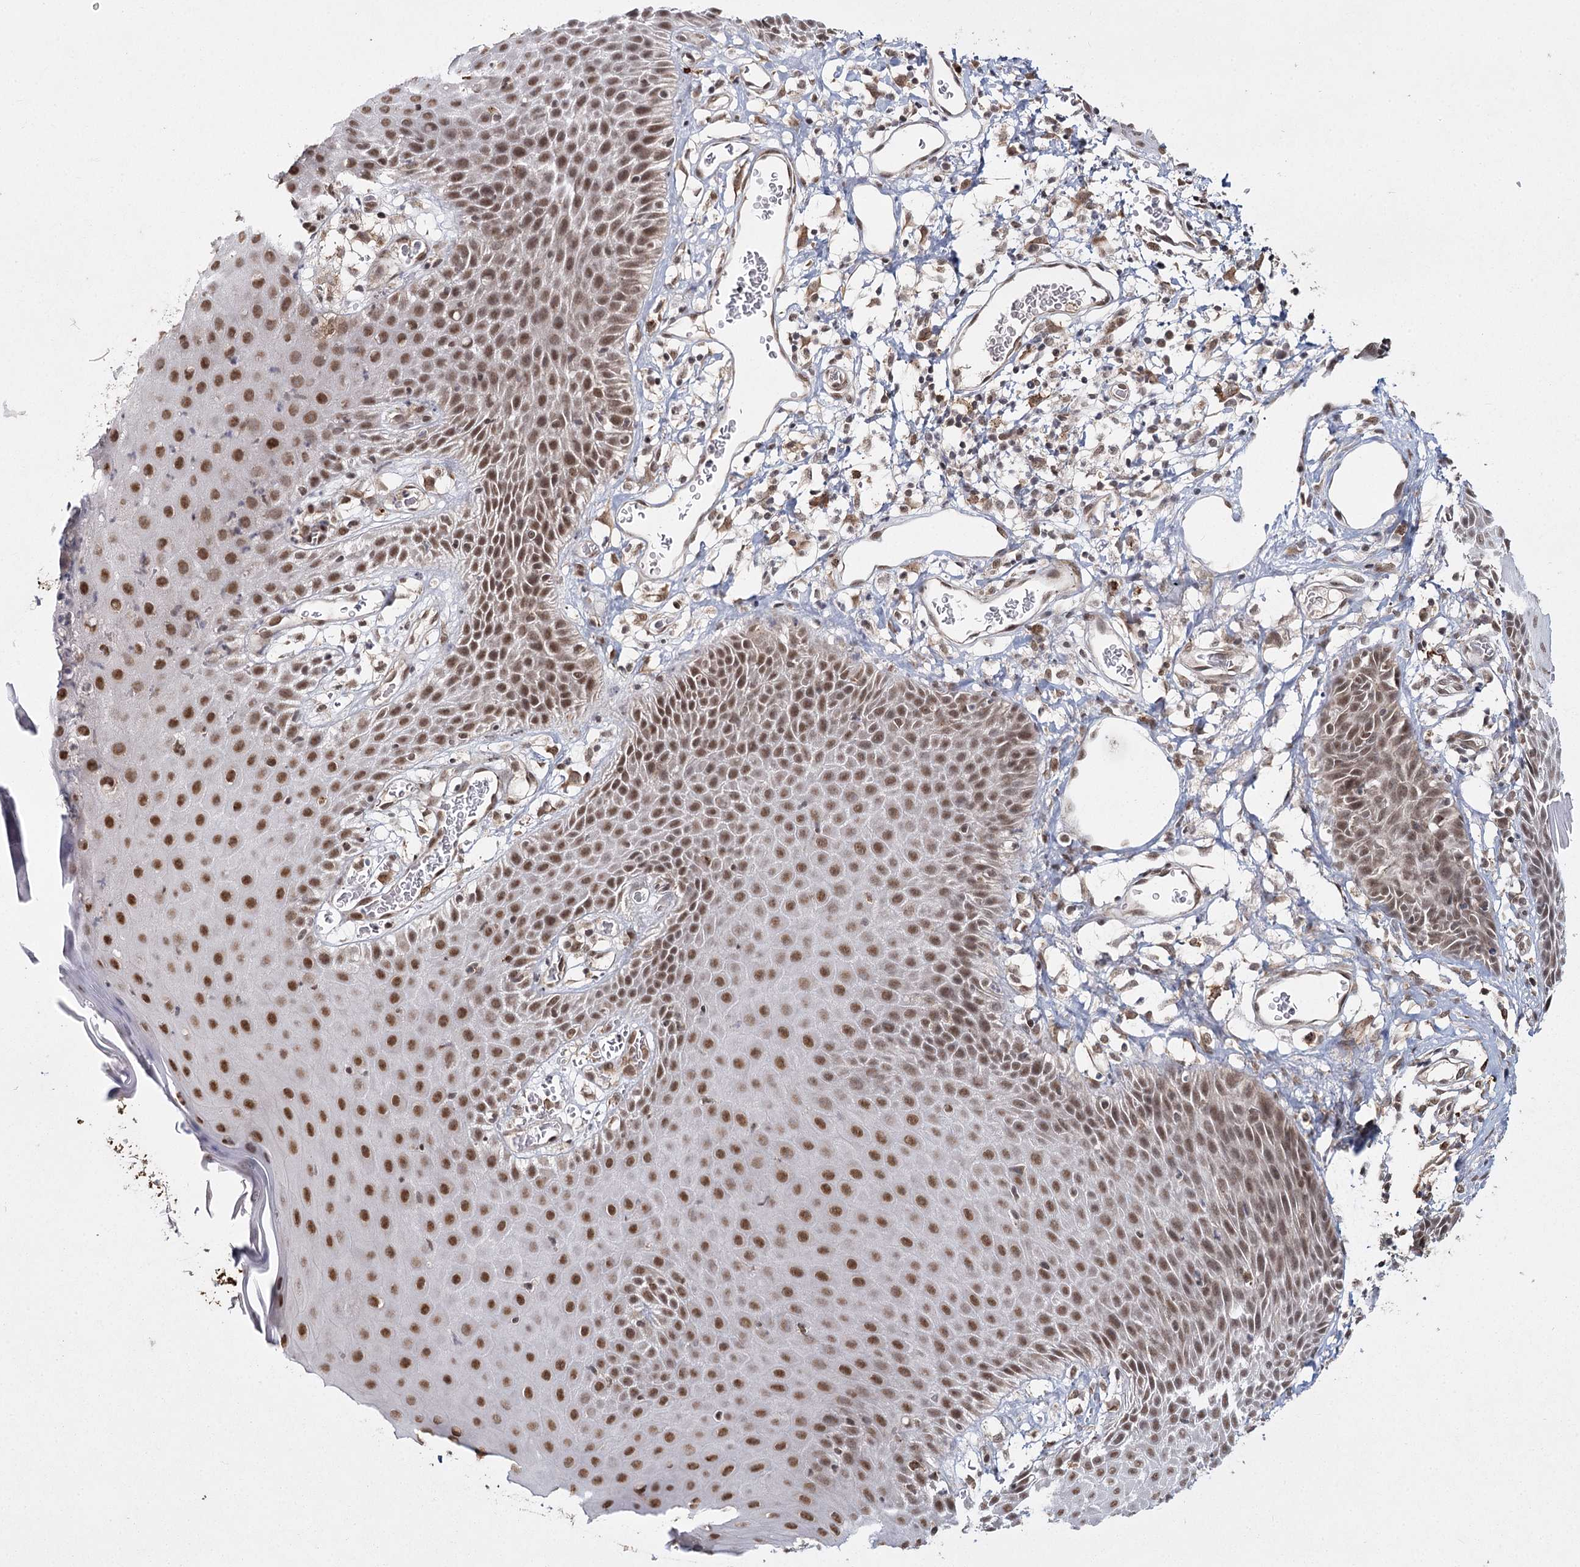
{"staining": {"intensity": "moderate", "quantity": ">75%", "location": "nuclear"}, "tissue": "skin", "cell_type": "Epidermal cells", "image_type": "normal", "snomed": [{"axis": "morphology", "description": "Normal tissue, NOS"}, {"axis": "topography", "description": "Vulva"}], "caption": "Protein expression analysis of unremarkable human skin reveals moderate nuclear staining in approximately >75% of epidermal cells. The staining is performed using DAB (3,3'-diaminobenzidine) brown chromogen to label protein expression. The nuclei are counter-stained blue using hematoxylin.", "gene": "ZCCHC24", "patient": {"sex": "female", "age": 68}}